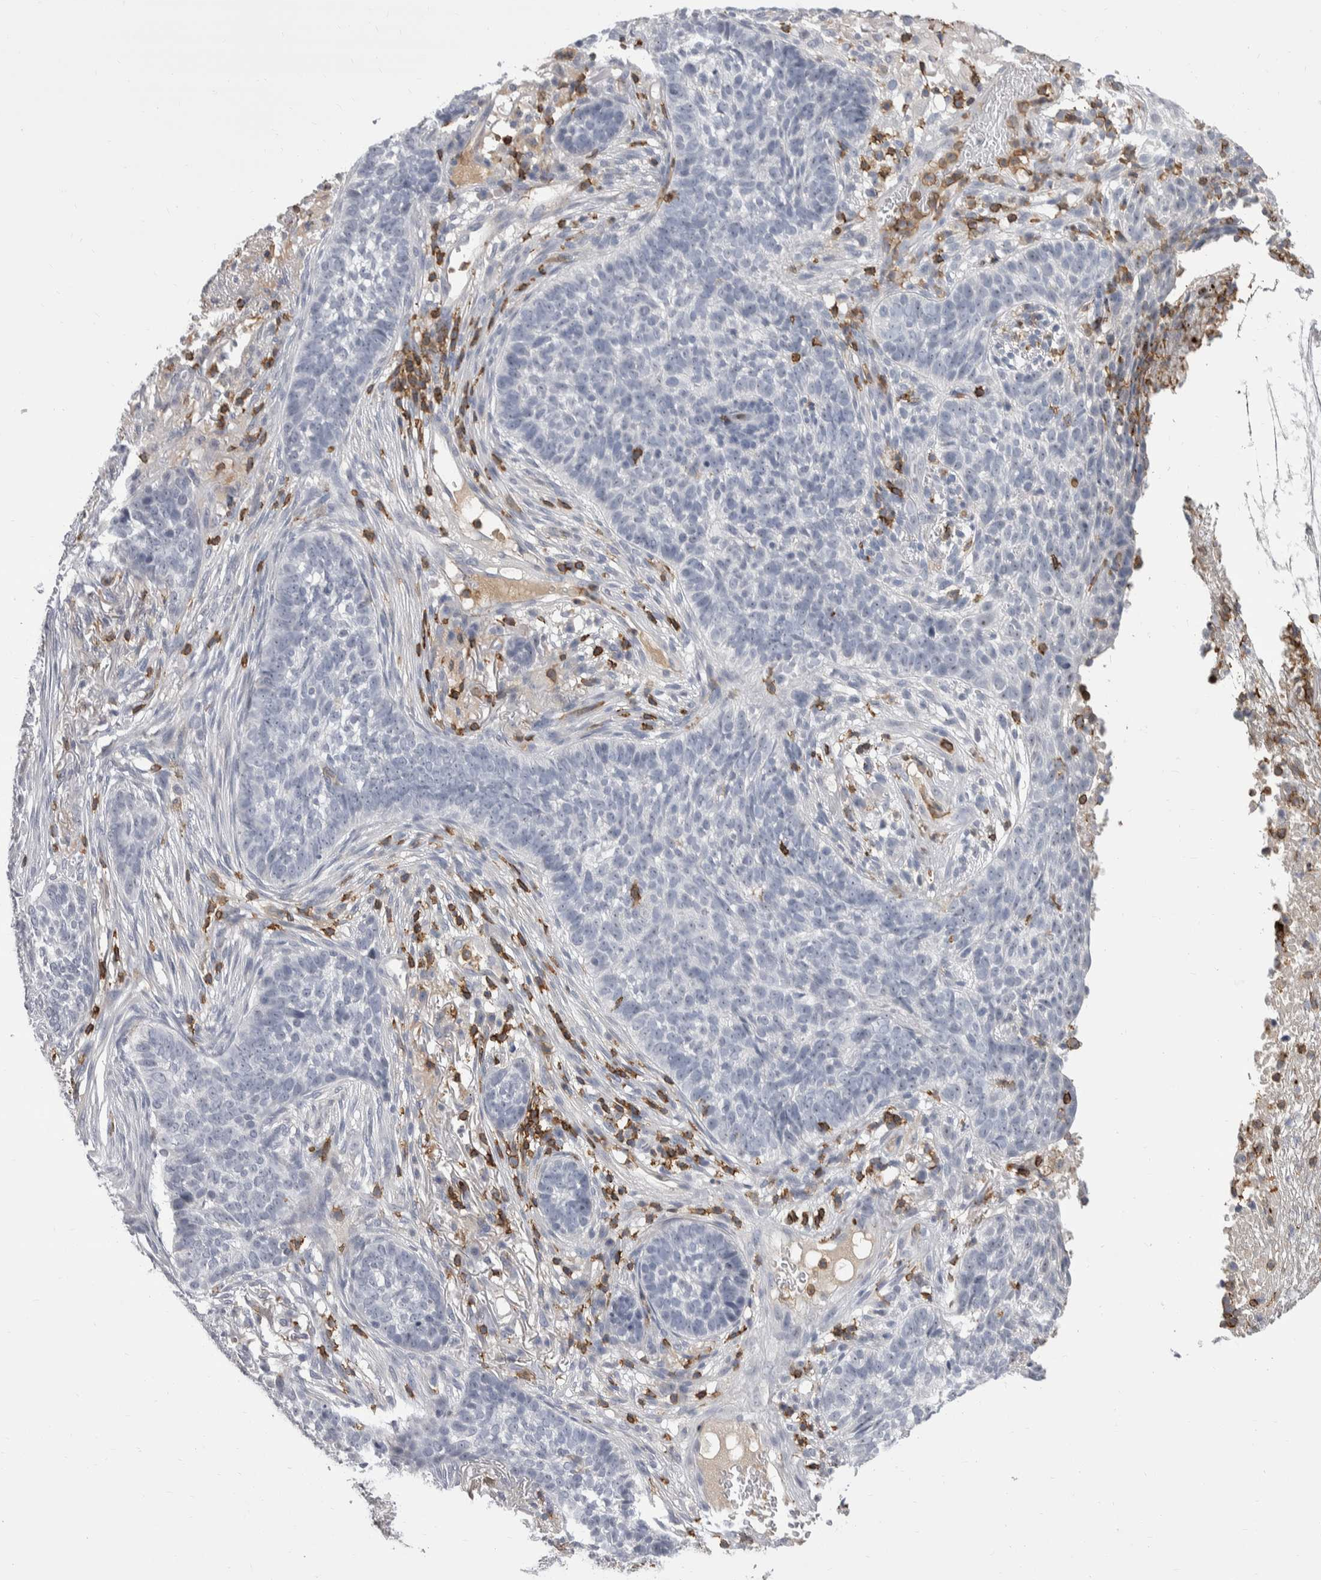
{"staining": {"intensity": "negative", "quantity": "none", "location": "none"}, "tissue": "skin cancer", "cell_type": "Tumor cells", "image_type": "cancer", "snomed": [{"axis": "morphology", "description": "Basal cell carcinoma"}, {"axis": "topography", "description": "Skin"}], "caption": "A high-resolution histopathology image shows immunohistochemistry staining of skin cancer (basal cell carcinoma), which displays no significant expression in tumor cells. (DAB IHC with hematoxylin counter stain).", "gene": "CEP295NL", "patient": {"sex": "male", "age": 85}}